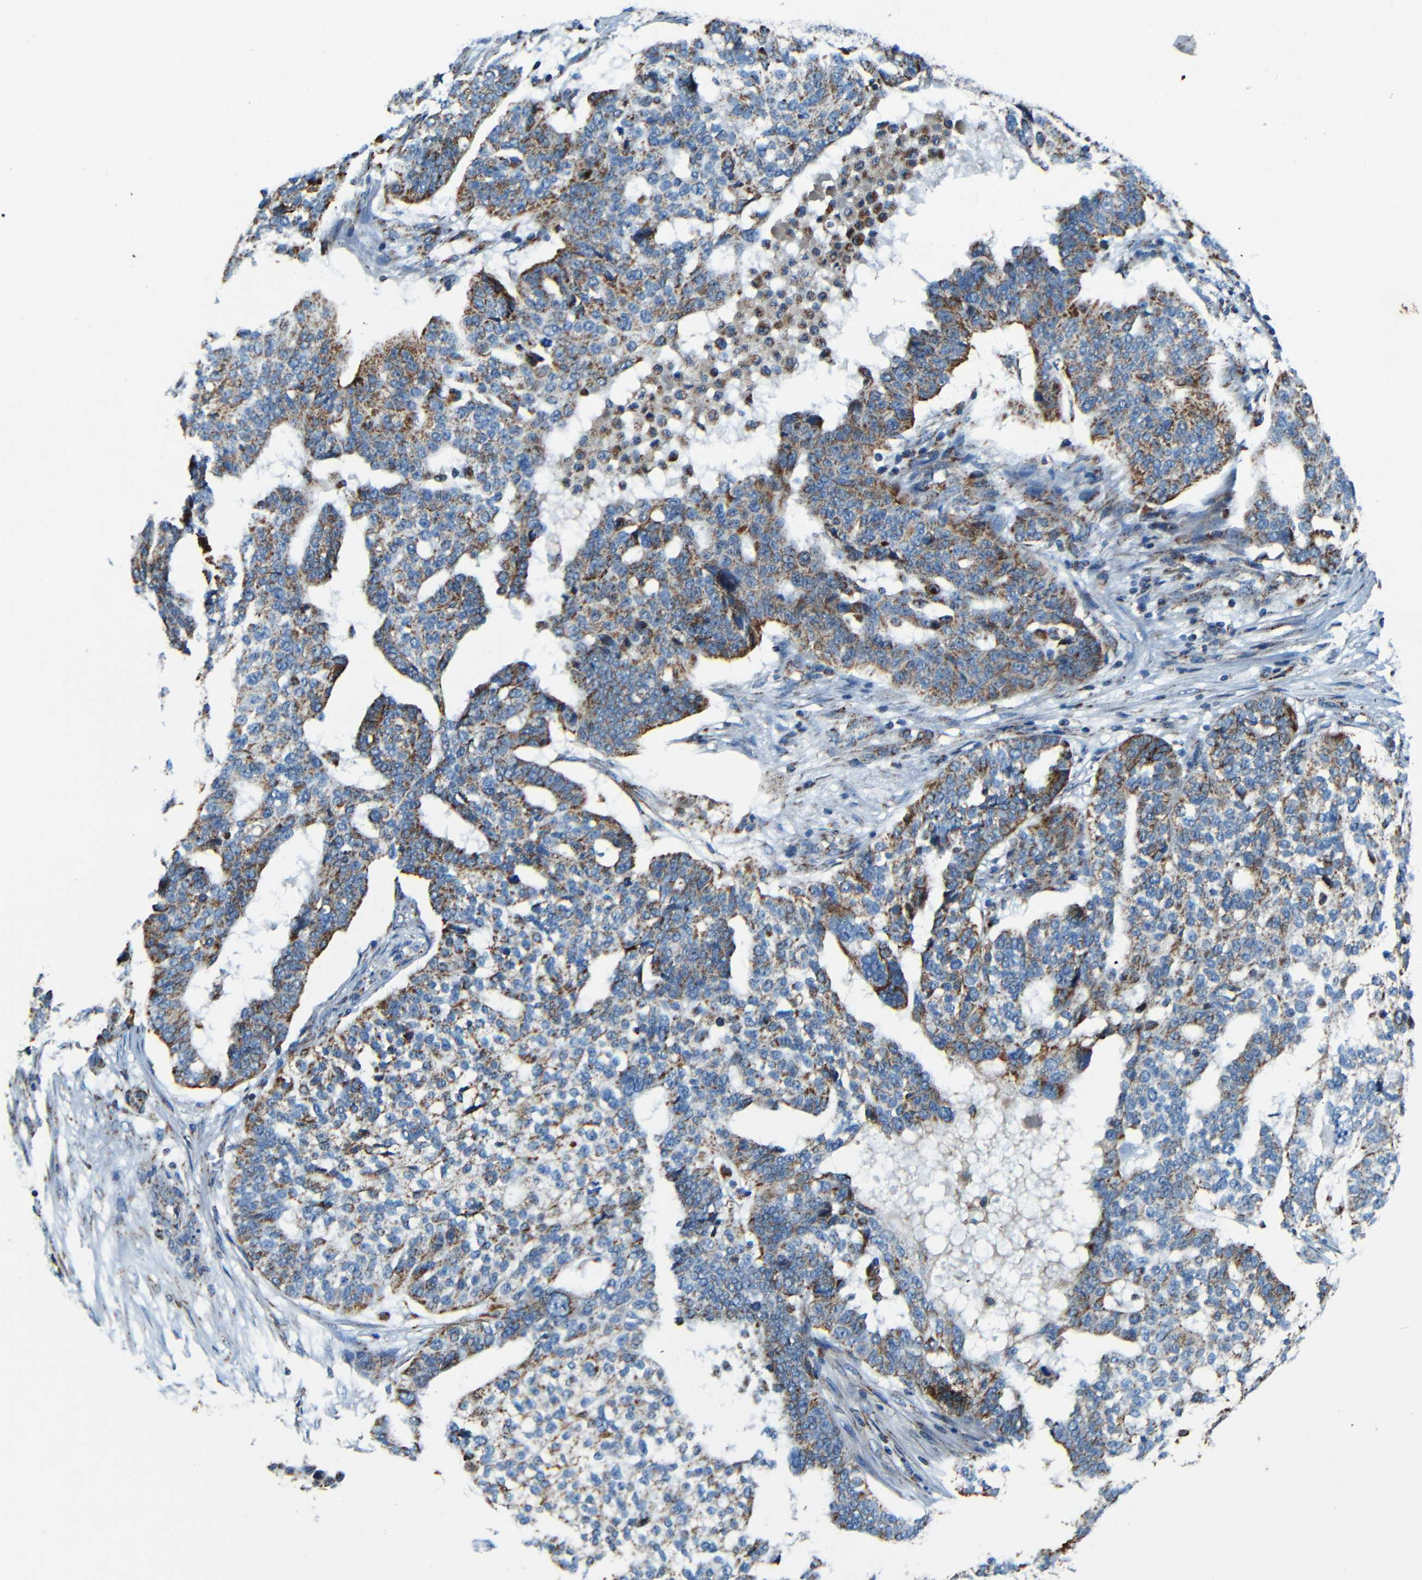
{"staining": {"intensity": "moderate", "quantity": ">75%", "location": "cytoplasmic/membranous"}, "tissue": "ovarian cancer", "cell_type": "Tumor cells", "image_type": "cancer", "snomed": [{"axis": "morphology", "description": "Cystadenocarcinoma, serous, NOS"}, {"axis": "topography", "description": "Ovary"}], "caption": "IHC histopathology image of neoplastic tissue: serous cystadenocarcinoma (ovarian) stained using immunohistochemistry (IHC) displays medium levels of moderate protein expression localized specifically in the cytoplasmic/membranous of tumor cells, appearing as a cytoplasmic/membranous brown color.", "gene": "WSCD2", "patient": {"sex": "female", "age": 59}}